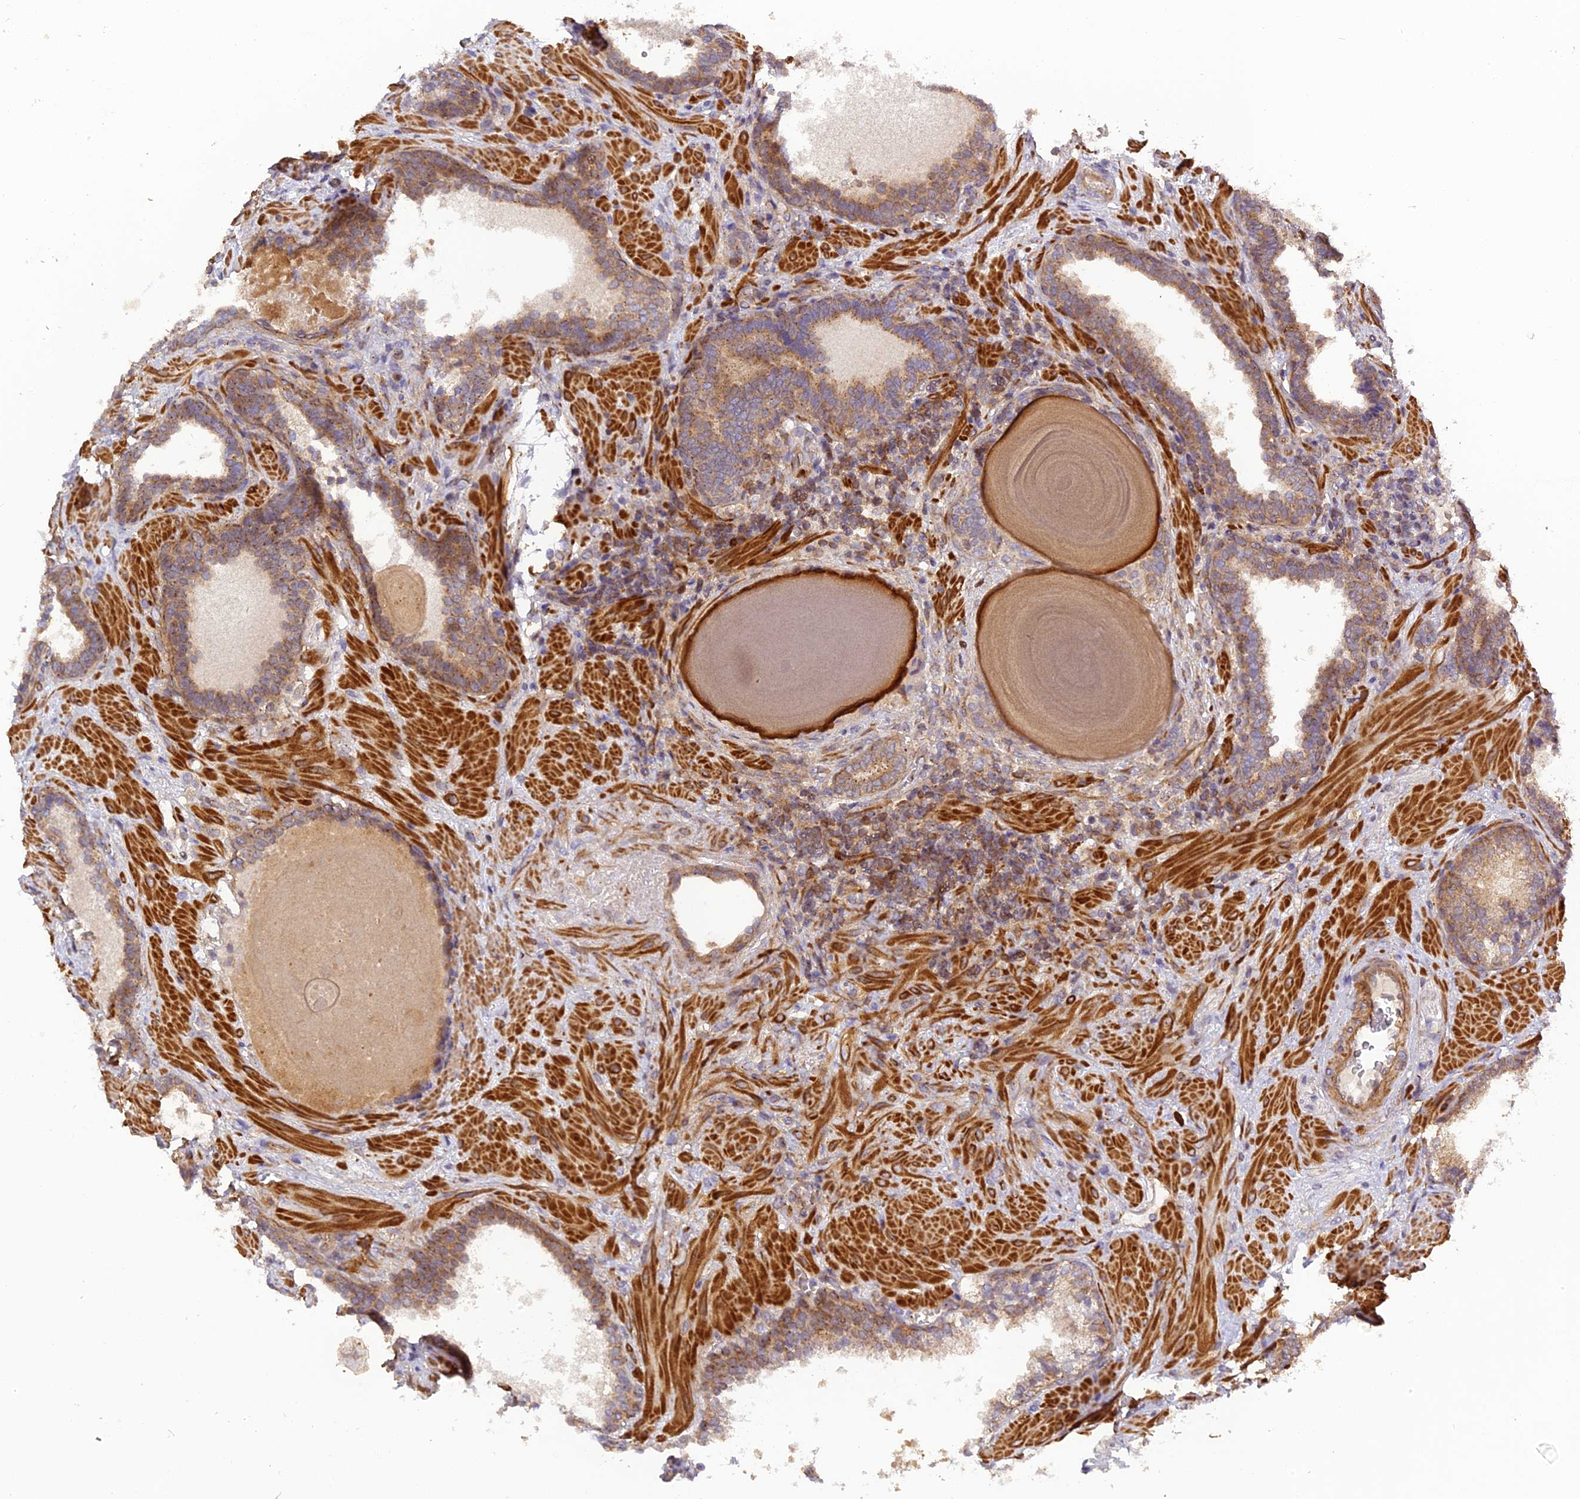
{"staining": {"intensity": "moderate", "quantity": ">75%", "location": "cytoplasmic/membranous"}, "tissue": "prostate cancer", "cell_type": "Tumor cells", "image_type": "cancer", "snomed": [{"axis": "morphology", "description": "Adenocarcinoma, Low grade"}, {"axis": "topography", "description": "Prostate"}], "caption": "Approximately >75% of tumor cells in adenocarcinoma (low-grade) (prostate) exhibit moderate cytoplasmic/membranous protein expression as visualized by brown immunohistochemical staining.", "gene": "RPIA", "patient": {"sex": "male", "age": 60}}